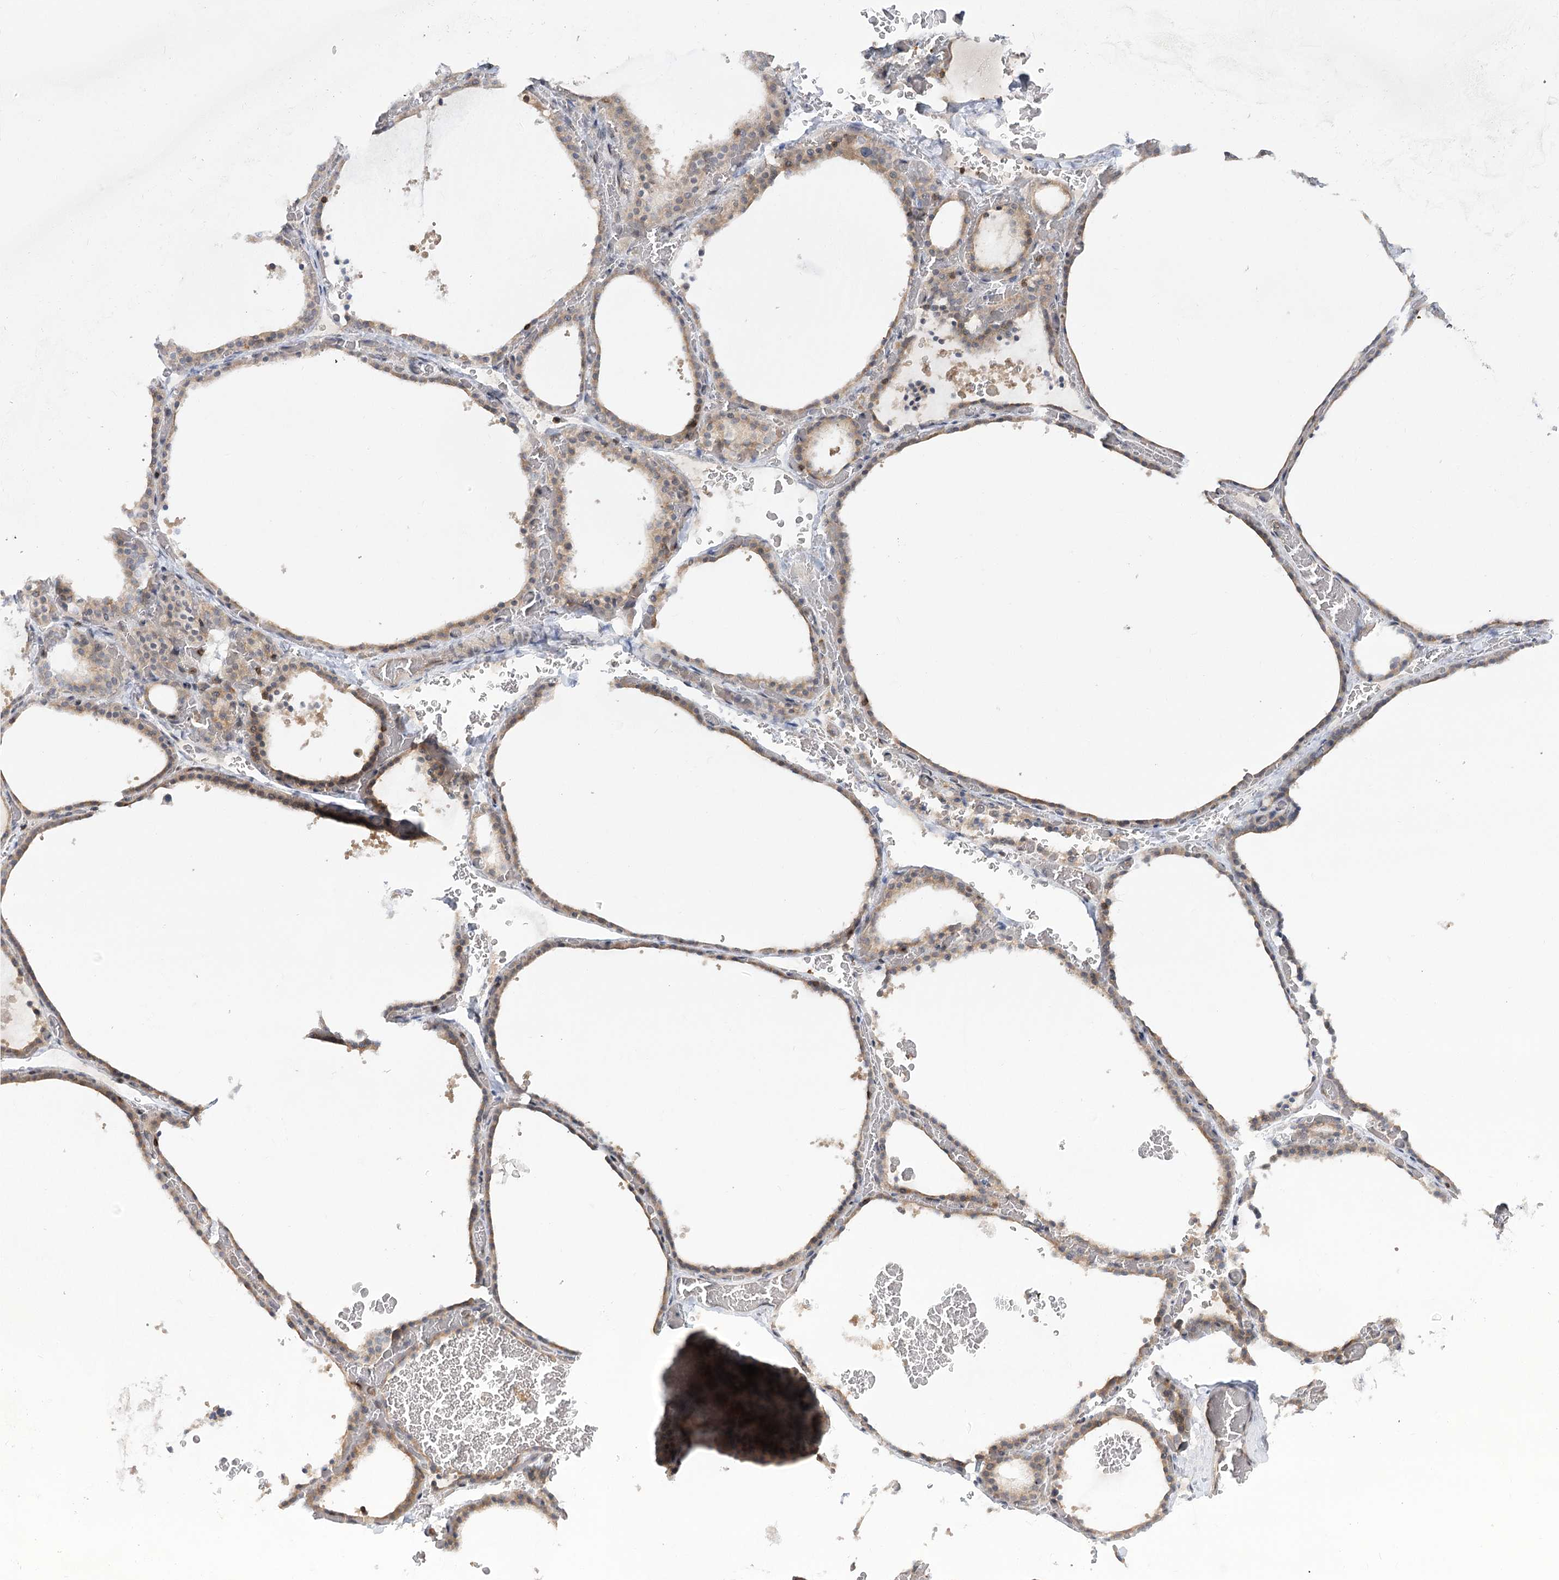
{"staining": {"intensity": "weak", "quantity": "25%-75%", "location": "cytoplasmic/membranous"}, "tissue": "thyroid gland", "cell_type": "Glandular cells", "image_type": "normal", "snomed": [{"axis": "morphology", "description": "Normal tissue, NOS"}, {"axis": "topography", "description": "Thyroid gland"}], "caption": "Immunohistochemistry (IHC) image of normal thyroid gland: human thyroid gland stained using immunohistochemistry displays low levels of weak protein expression localized specifically in the cytoplasmic/membranous of glandular cells, appearing as a cytoplasmic/membranous brown color.", "gene": "SYTL1", "patient": {"sex": "female", "age": 39}}